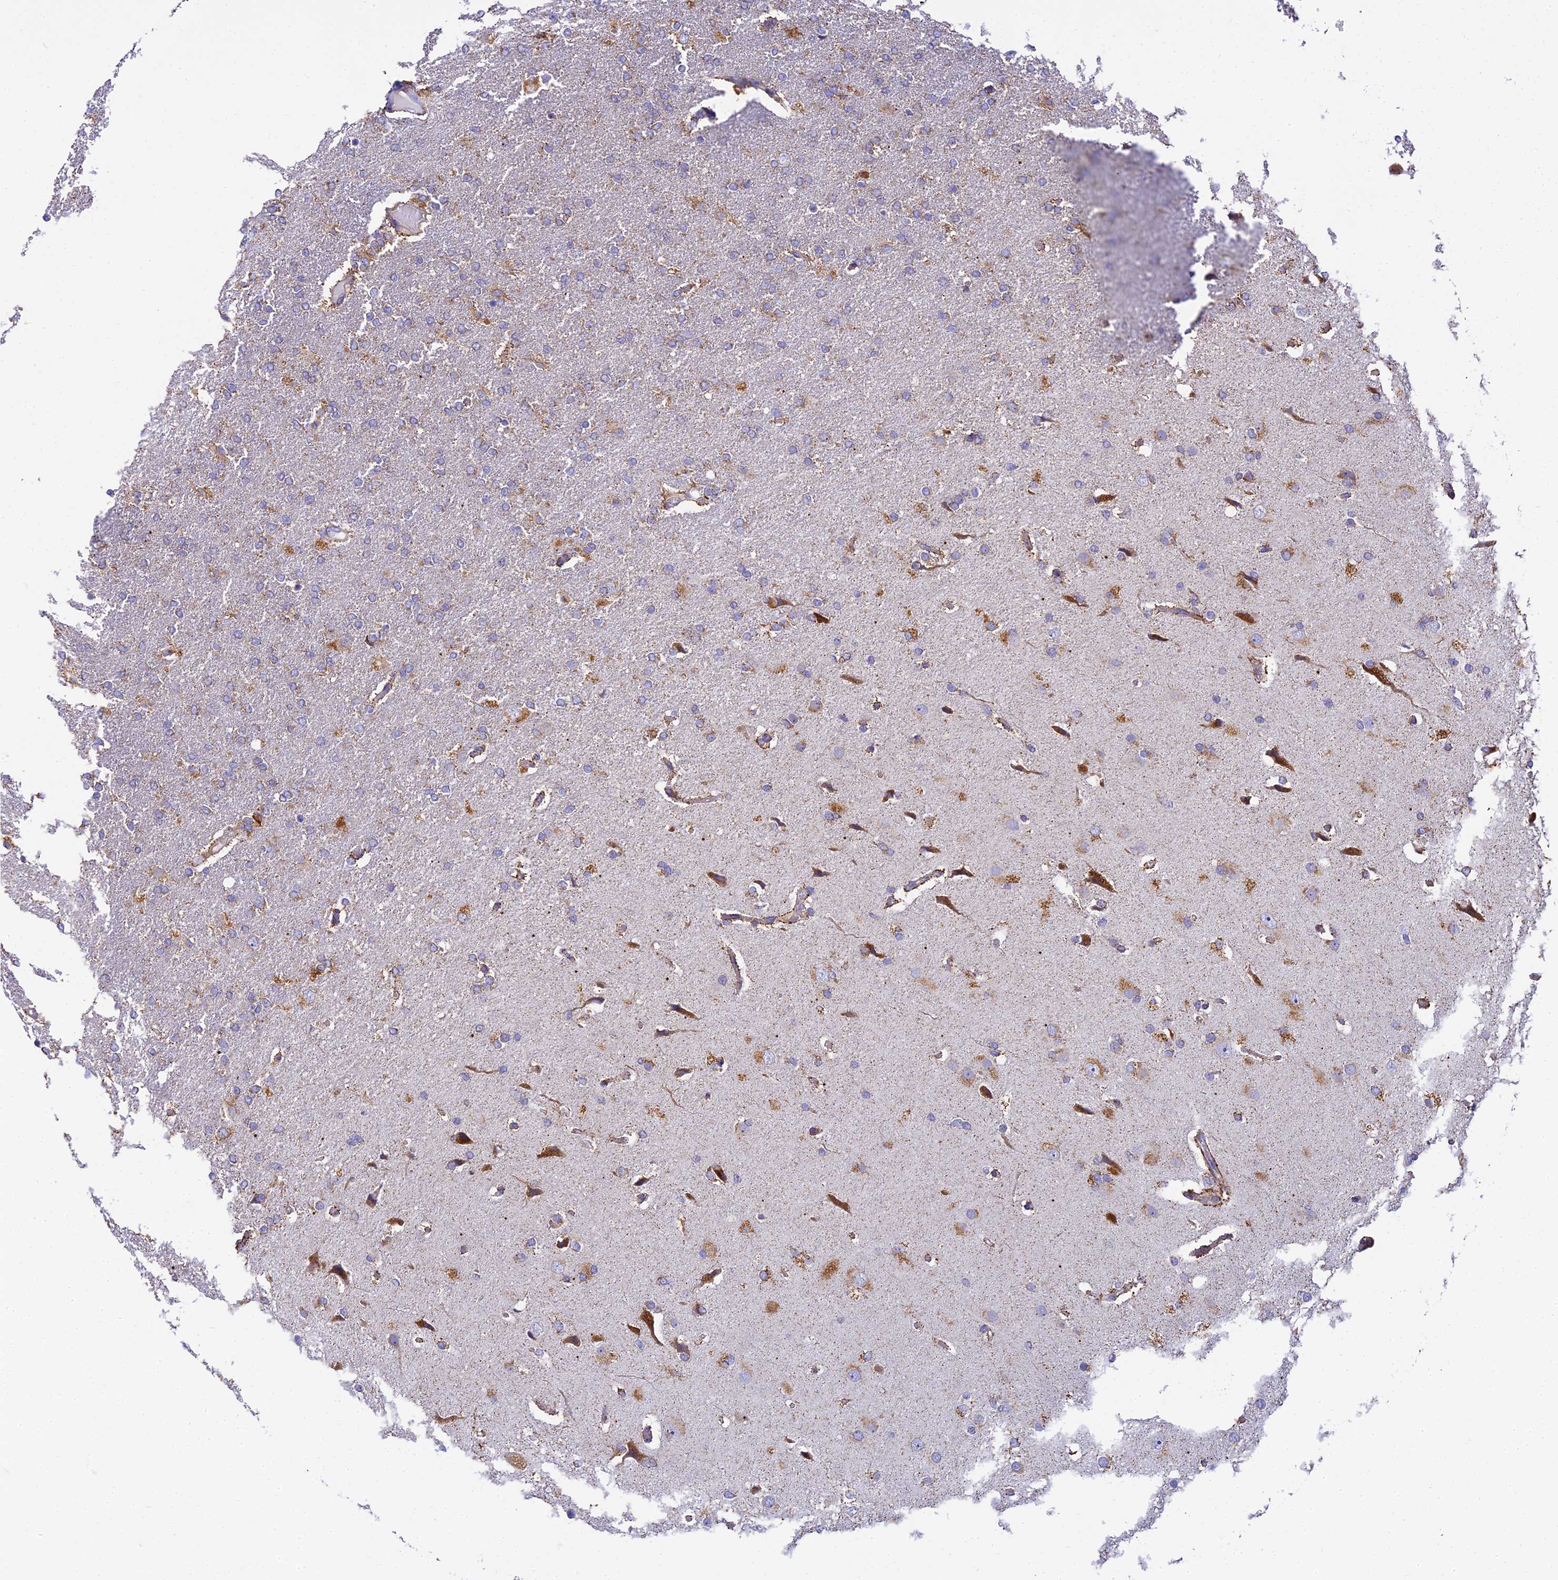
{"staining": {"intensity": "weak", "quantity": "25%-75%", "location": "cytoplasmic/membranous"}, "tissue": "glioma", "cell_type": "Tumor cells", "image_type": "cancer", "snomed": [{"axis": "morphology", "description": "Glioma, malignant, High grade"}, {"axis": "topography", "description": "Brain"}], "caption": "Immunohistochemical staining of human malignant high-grade glioma displays low levels of weak cytoplasmic/membranous staining in about 25%-75% of tumor cells. The staining was performed using DAB (3,3'-diaminobenzidine) to visualize the protein expression in brown, while the nuclei were stained in blue with hematoxylin (Magnification: 20x).", "gene": "CLCN7", "patient": {"sex": "male", "age": 72}}